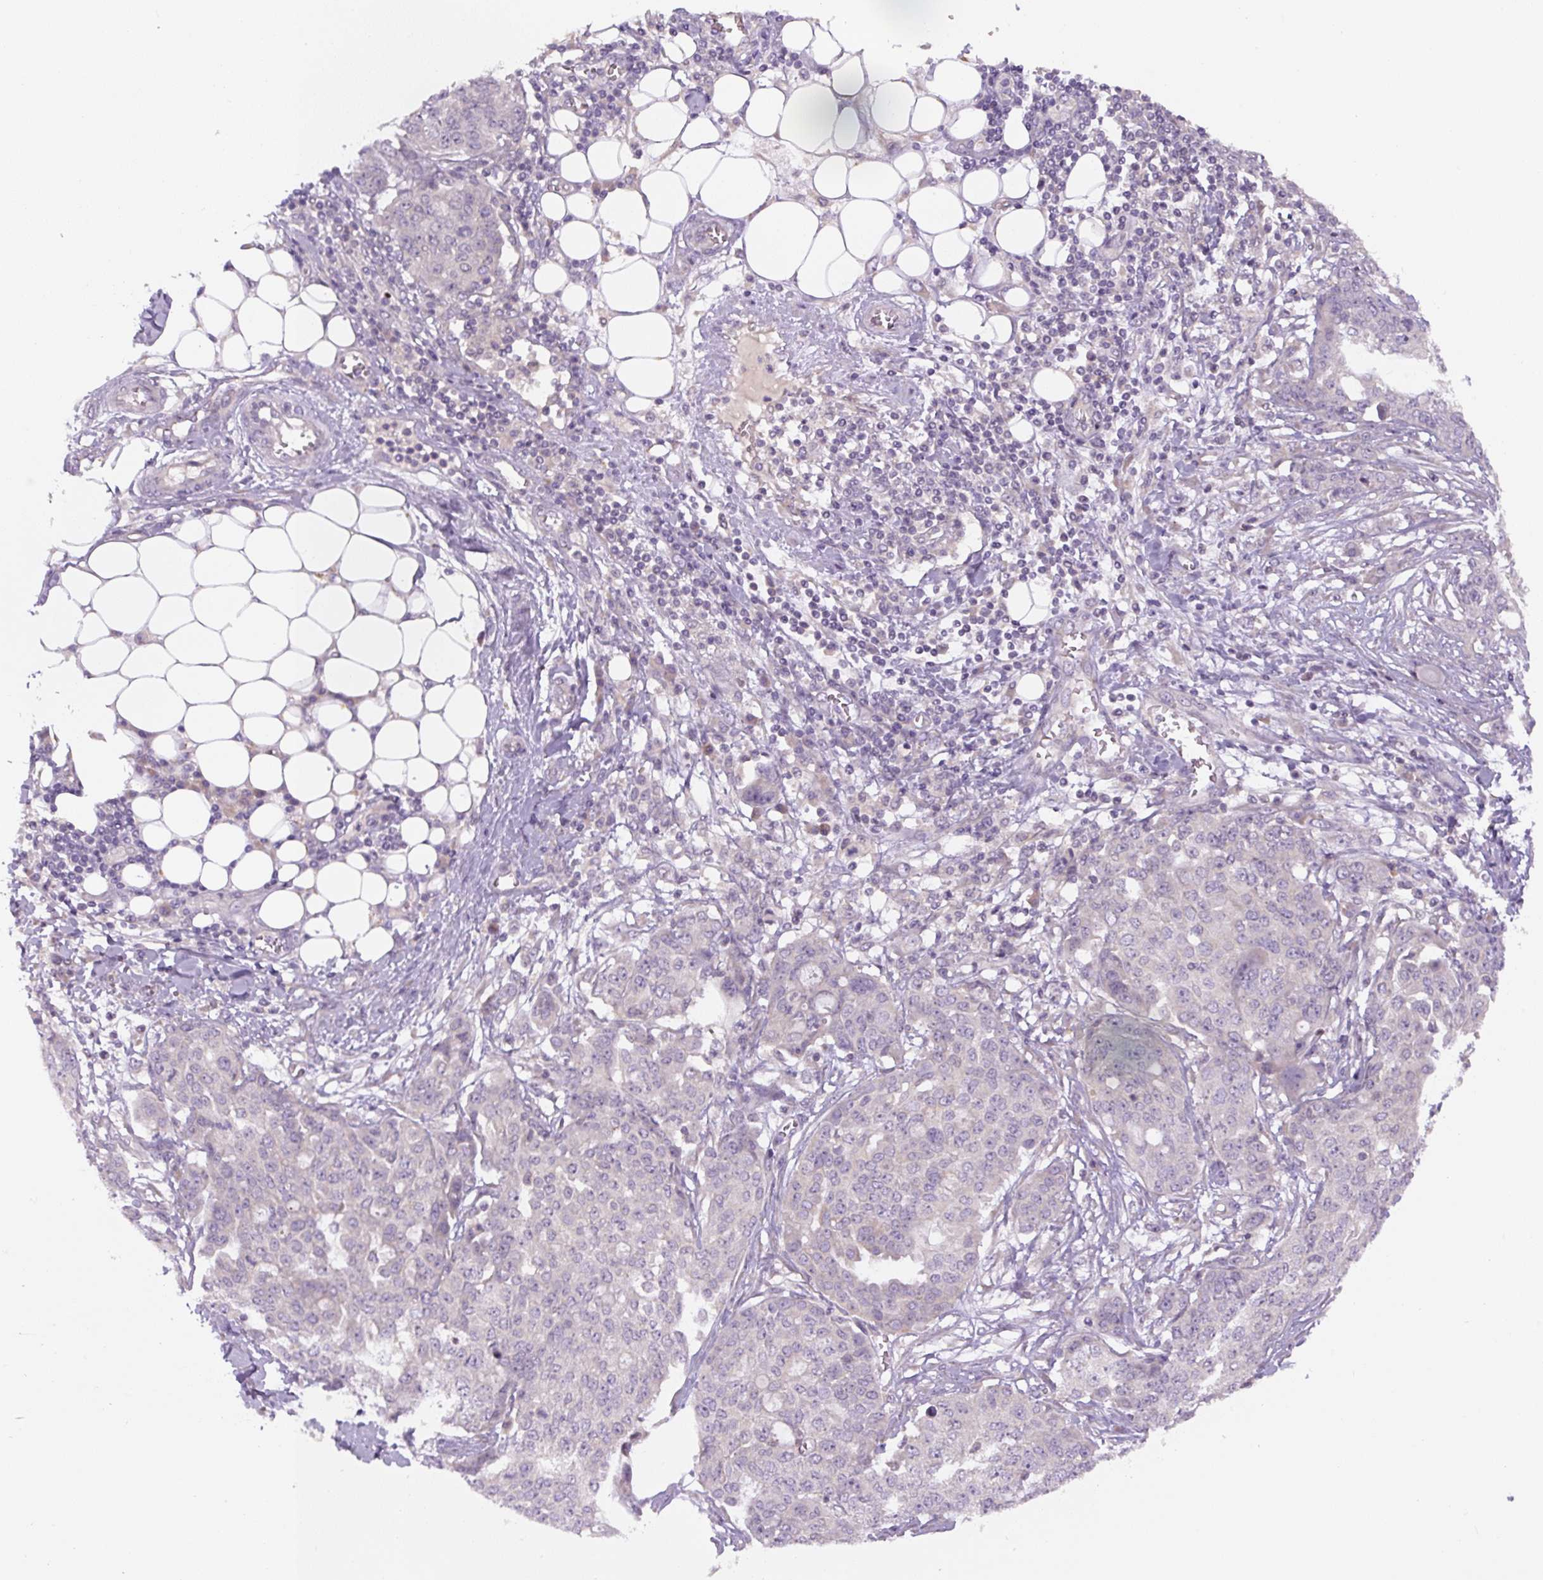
{"staining": {"intensity": "negative", "quantity": "none", "location": "none"}, "tissue": "ovarian cancer", "cell_type": "Tumor cells", "image_type": "cancer", "snomed": [{"axis": "morphology", "description": "Cystadenocarcinoma, serous, NOS"}, {"axis": "topography", "description": "Soft tissue"}, {"axis": "topography", "description": "Ovary"}], "caption": "This is a micrograph of immunohistochemistry (IHC) staining of ovarian cancer, which shows no expression in tumor cells. The staining is performed using DAB brown chromogen with nuclei counter-stained in using hematoxylin.", "gene": "YIF1B", "patient": {"sex": "female", "age": 57}}